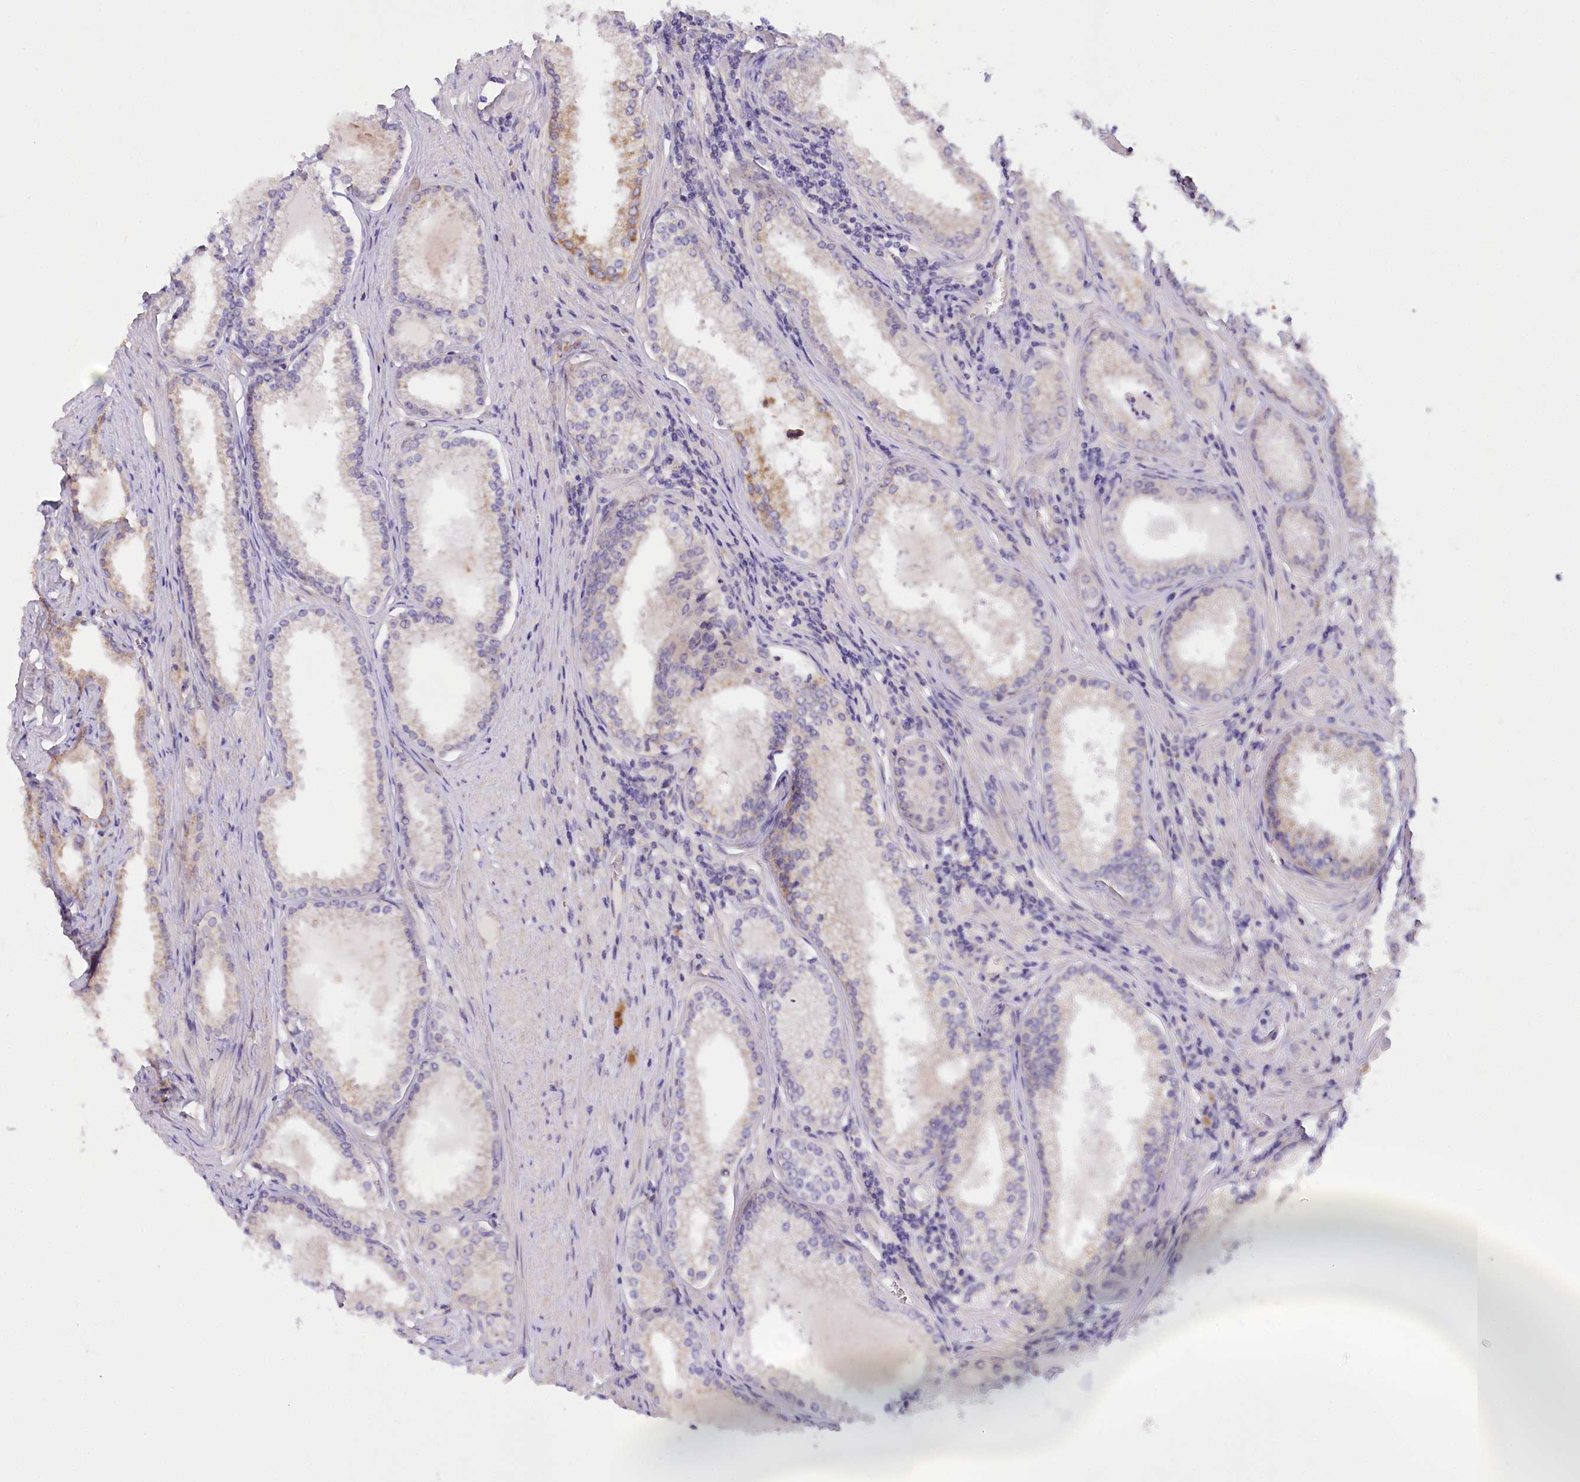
{"staining": {"intensity": "moderate", "quantity": "<25%", "location": "cytoplasmic/membranous"}, "tissue": "prostate cancer", "cell_type": "Tumor cells", "image_type": "cancer", "snomed": [{"axis": "morphology", "description": "Adenocarcinoma, High grade"}, {"axis": "topography", "description": "Prostate"}], "caption": "Immunohistochemical staining of prostate cancer demonstrates moderate cytoplasmic/membranous protein staining in about <25% of tumor cells.", "gene": "DCUN1D1", "patient": {"sex": "male", "age": 68}}